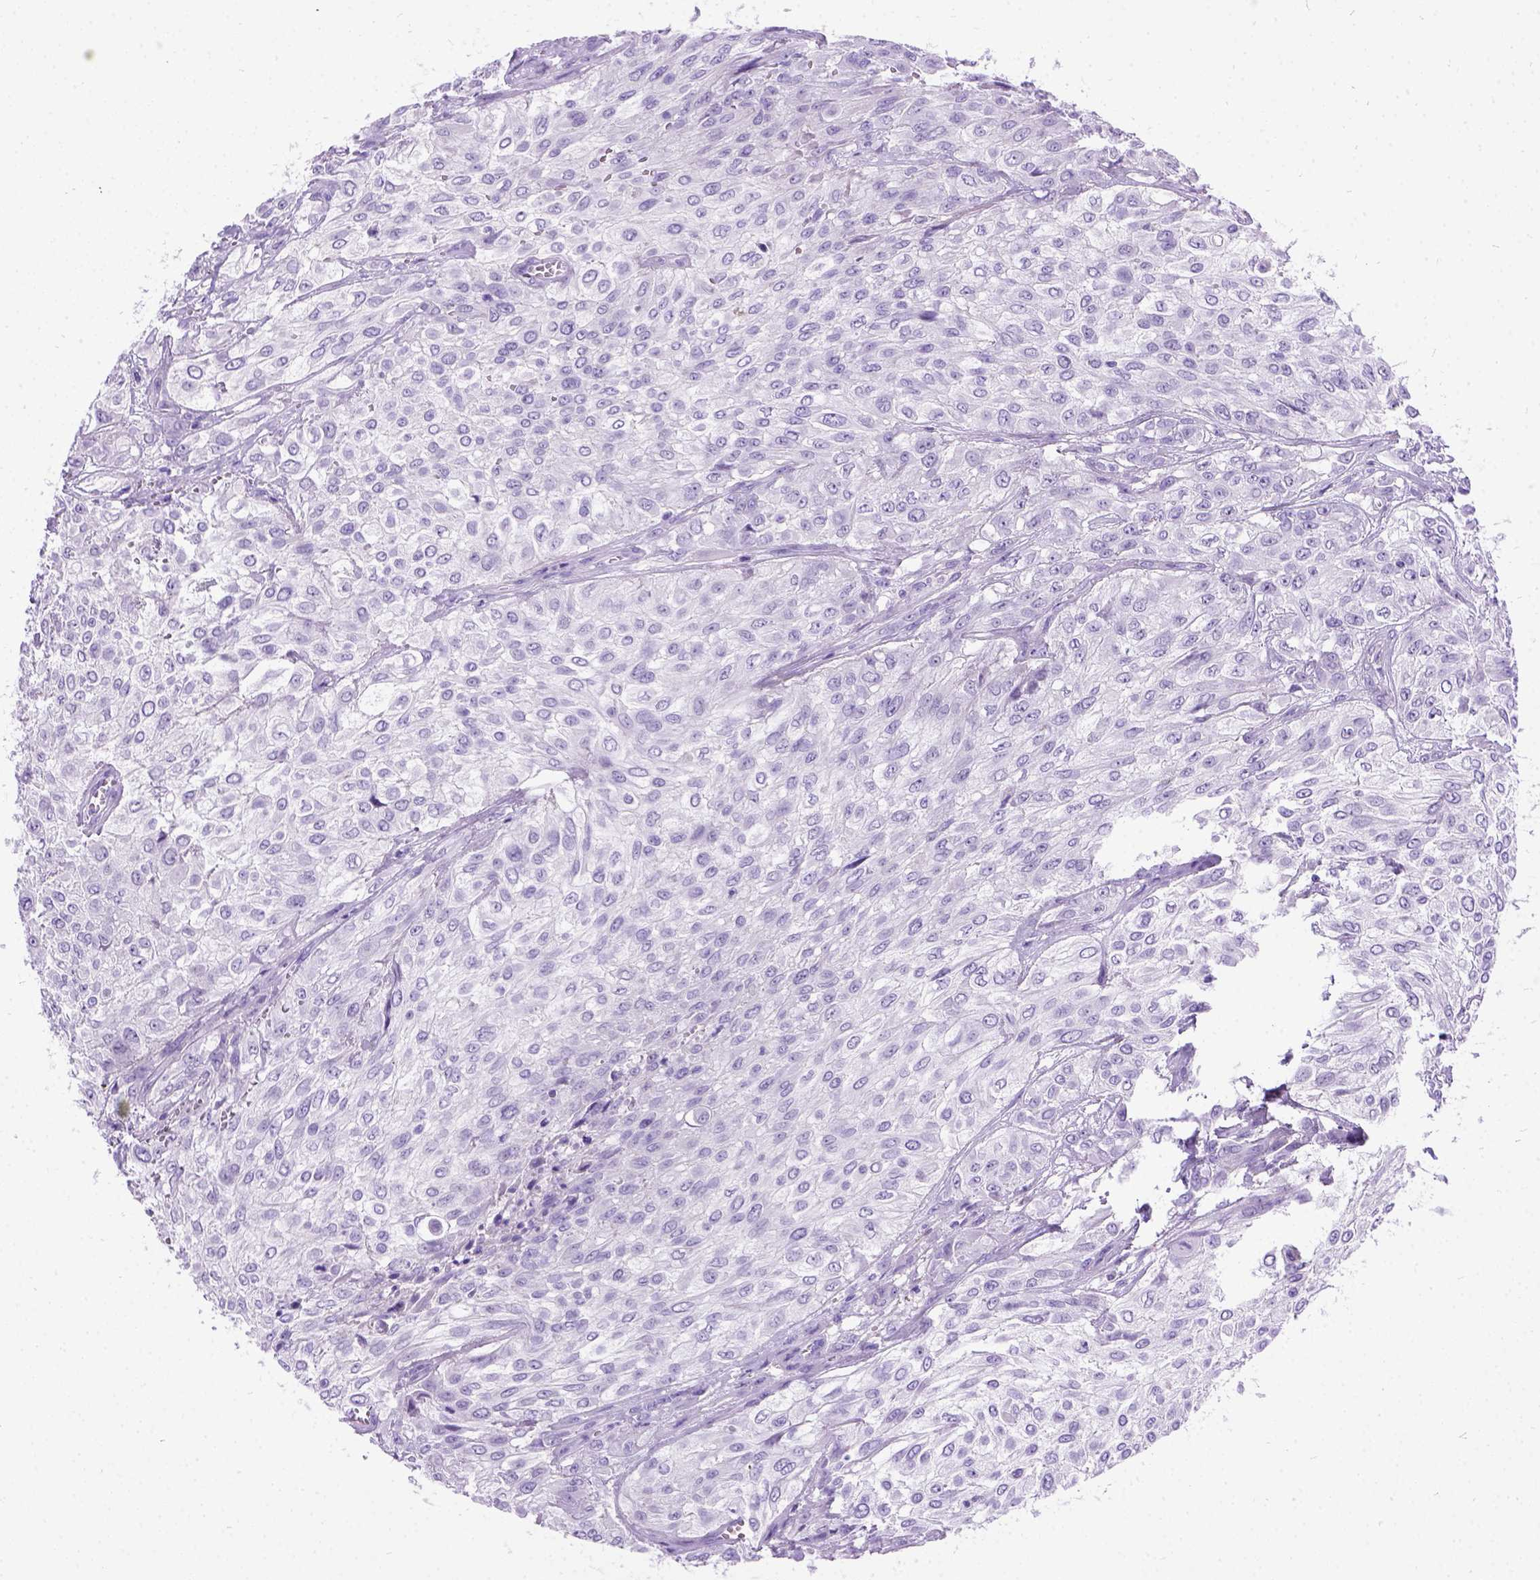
{"staining": {"intensity": "negative", "quantity": "none", "location": "none"}, "tissue": "urothelial cancer", "cell_type": "Tumor cells", "image_type": "cancer", "snomed": [{"axis": "morphology", "description": "Urothelial carcinoma, High grade"}, {"axis": "topography", "description": "Urinary bladder"}], "caption": "DAB (3,3'-diaminobenzidine) immunohistochemical staining of urothelial carcinoma (high-grade) reveals no significant positivity in tumor cells.", "gene": "PRG2", "patient": {"sex": "male", "age": 57}}